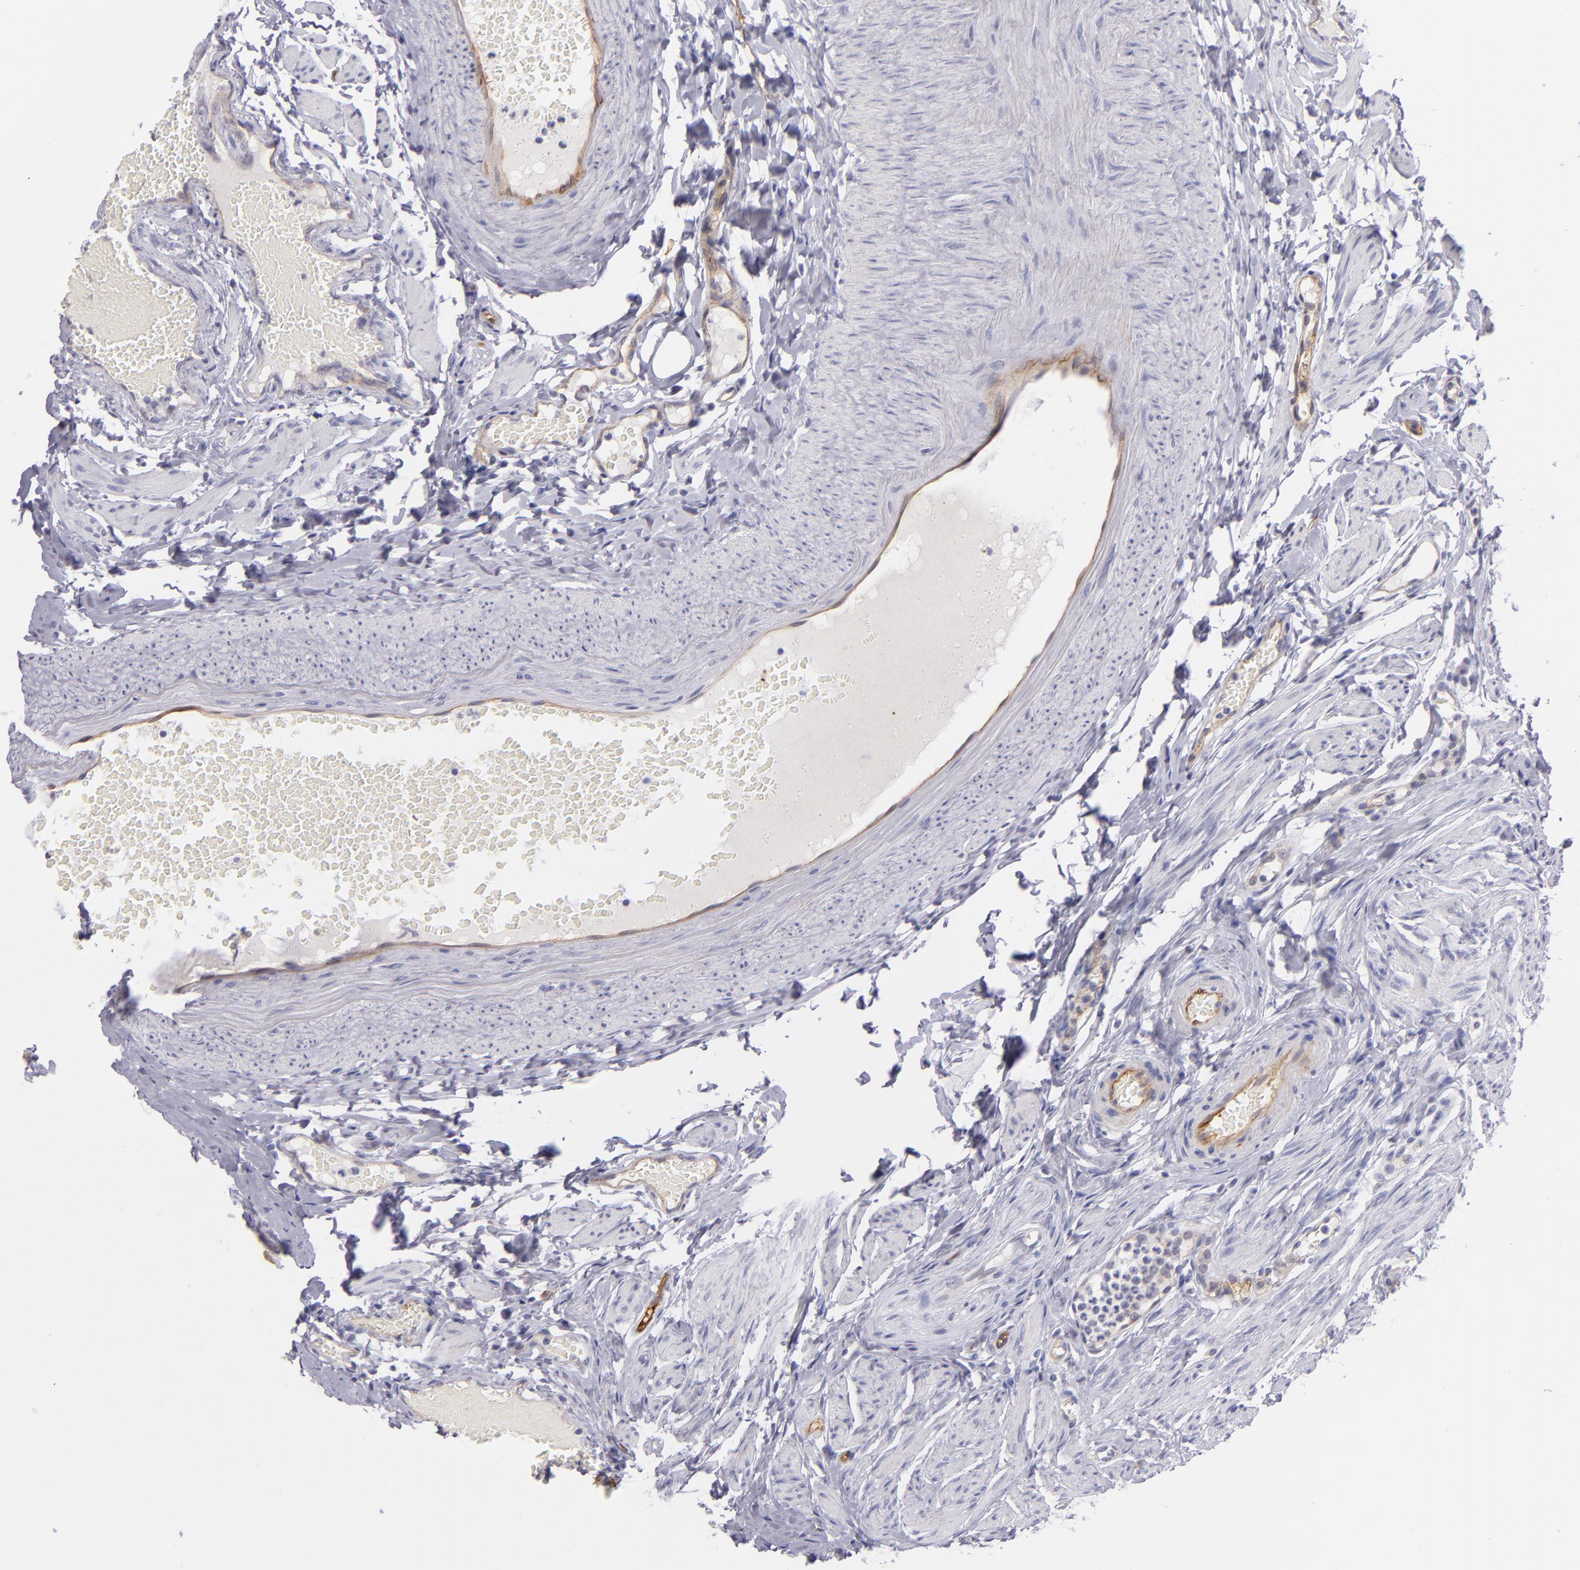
{"staining": {"intensity": "negative", "quantity": "none", "location": "none"}, "tissue": "fallopian tube", "cell_type": "Glandular cells", "image_type": "normal", "snomed": [{"axis": "morphology", "description": "Normal tissue, NOS"}, {"axis": "topography", "description": "Fallopian tube"}, {"axis": "topography", "description": "Ovary"}], "caption": "Protein analysis of benign fallopian tube demonstrates no significant positivity in glandular cells.", "gene": "THBD", "patient": {"sex": "female", "age": 51}}